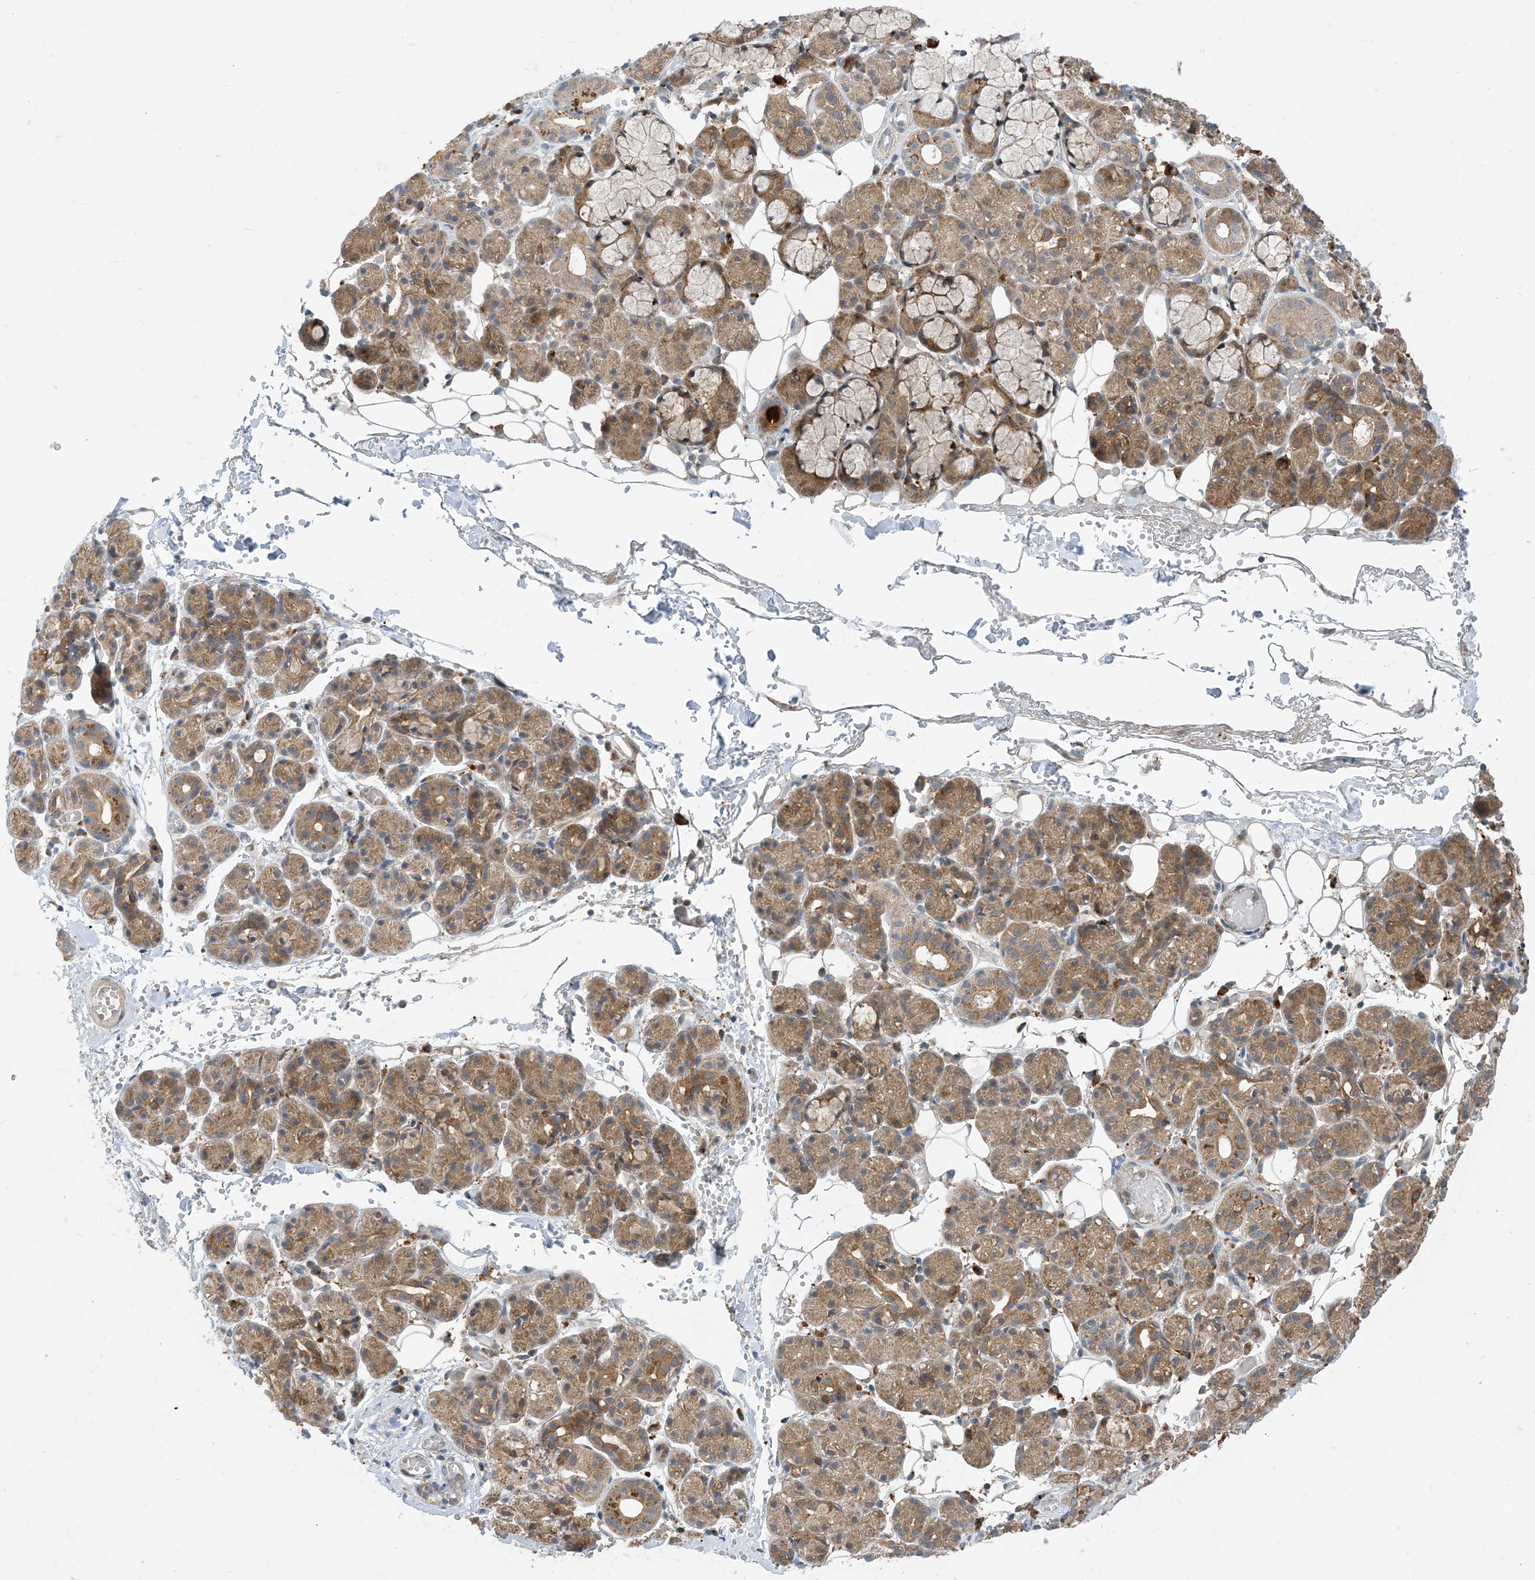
{"staining": {"intensity": "moderate", "quantity": "25%-75%", "location": "cytoplasmic/membranous"}, "tissue": "salivary gland", "cell_type": "Glandular cells", "image_type": "normal", "snomed": [{"axis": "morphology", "description": "Normal tissue, NOS"}, {"axis": "topography", "description": "Salivary gland"}], "caption": "IHC histopathology image of unremarkable salivary gland: salivary gland stained using immunohistochemistry (IHC) demonstrates medium levels of moderate protein expression localized specifically in the cytoplasmic/membranous of glandular cells, appearing as a cytoplasmic/membranous brown color.", "gene": "PHOSPHO2", "patient": {"sex": "male", "age": 63}}